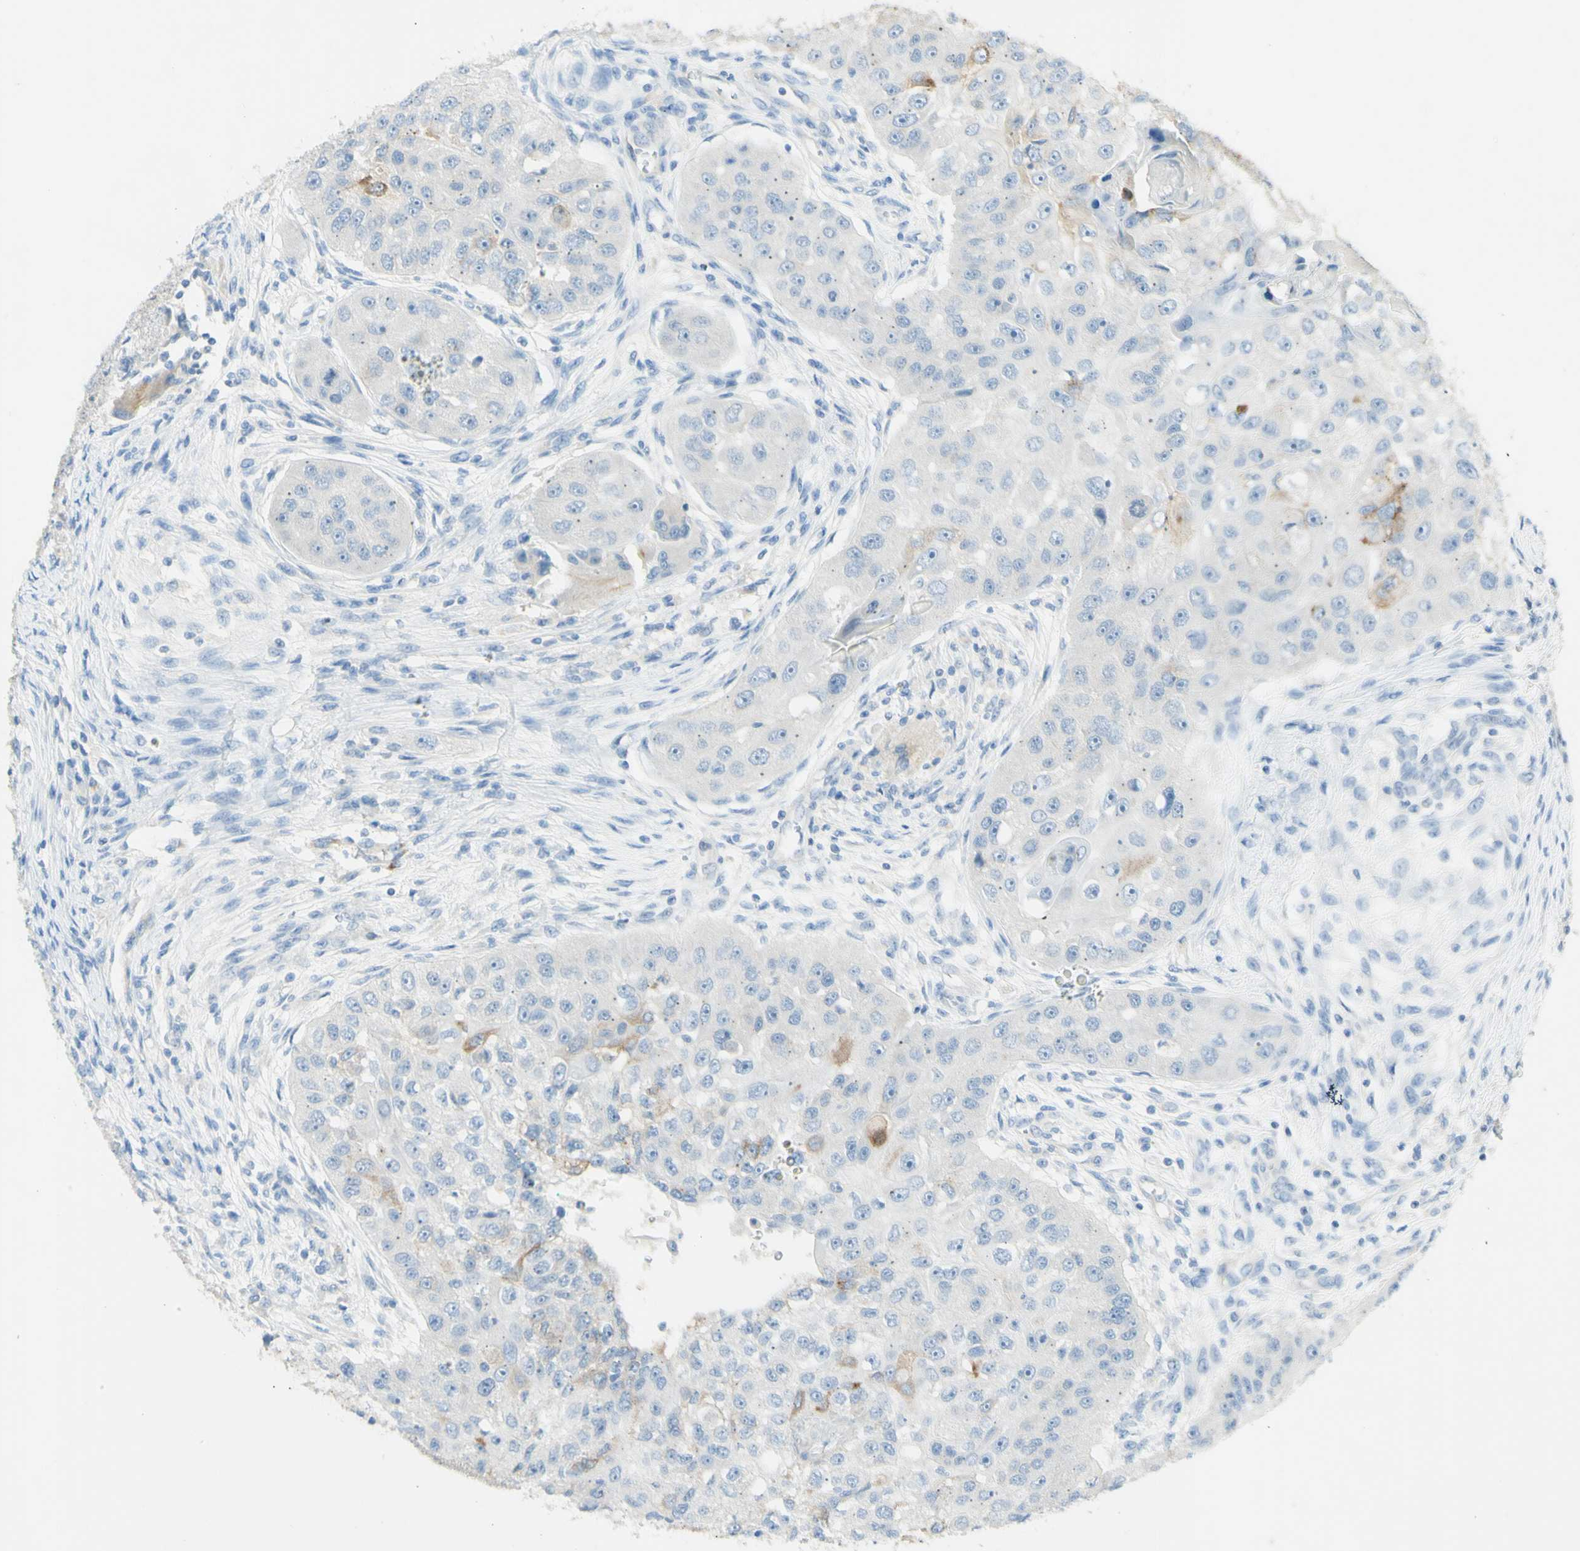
{"staining": {"intensity": "moderate", "quantity": "<25%", "location": "cytoplasmic/membranous"}, "tissue": "head and neck cancer", "cell_type": "Tumor cells", "image_type": "cancer", "snomed": [{"axis": "morphology", "description": "Normal tissue, NOS"}, {"axis": "morphology", "description": "Squamous cell carcinoma, NOS"}, {"axis": "topography", "description": "Skeletal muscle"}, {"axis": "topography", "description": "Head-Neck"}], "caption": "Immunohistochemical staining of human head and neck cancer (squamous cell carcinoma) reveals low levels of moderate cytoplasmic/membranous protein expression in approximately <25% of tumor cells.", "gene": "GDF15", "patient": {"sex": "male", "age": 51}}